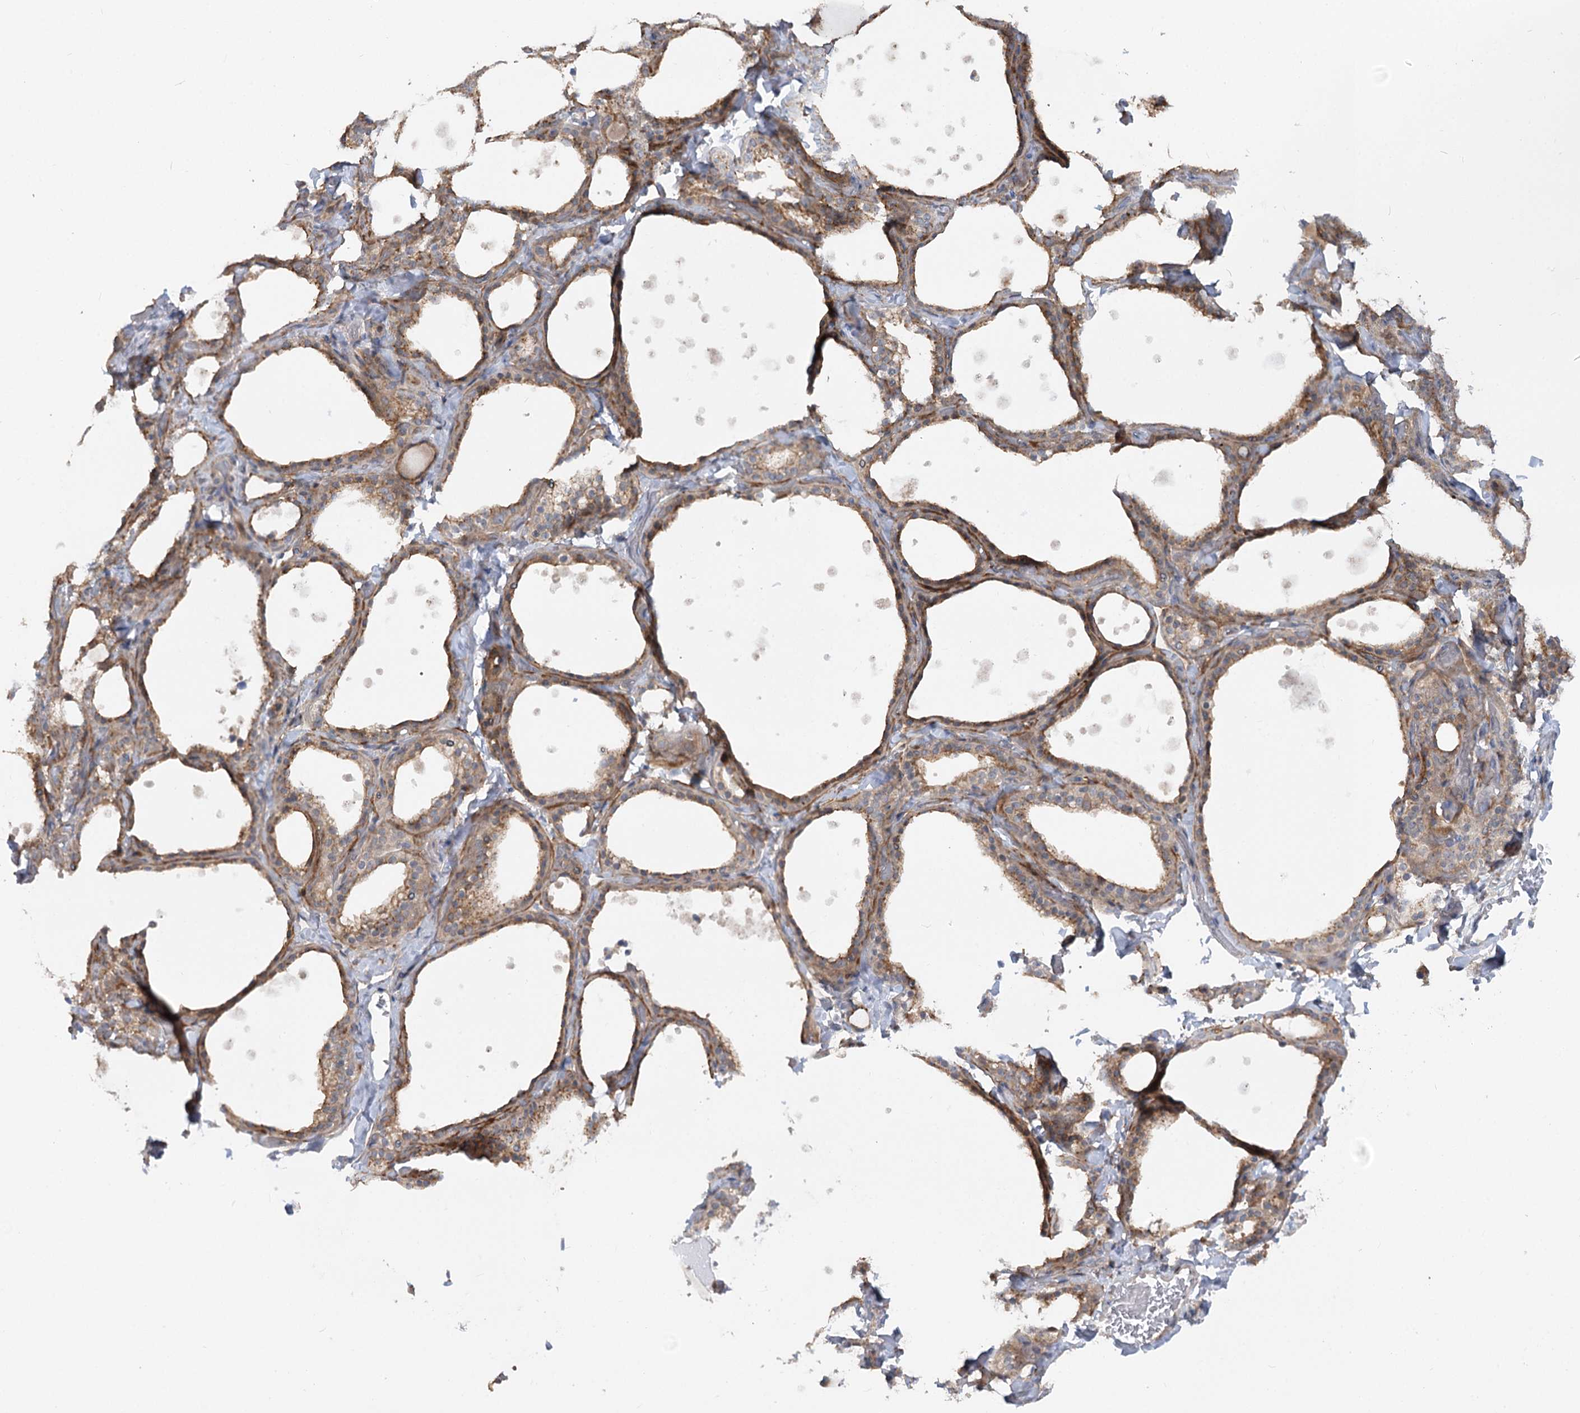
{"staining": {"intensity": "moderate", "quantity": ">75%", "location": "cytoplasmic/membranous"}, "tissue": "thyroid gland", "cell_type": "Glandular cells", "image_type": "normal", "snomed": [{"axis": "morphology", "description": "Normal tissue, NOS"}, {"axis": "topography", "description": "Thyroid gland"}], "caption": "A high-resolution image shows immunohistochemistry (IHC) staining of normal thyroid gland, which demonstrates moderate cytoplasmic/membranous staining in about >75% of glandular cells.", "gene": "FGF19", "patient": {"sex": "female", "age": 44}}